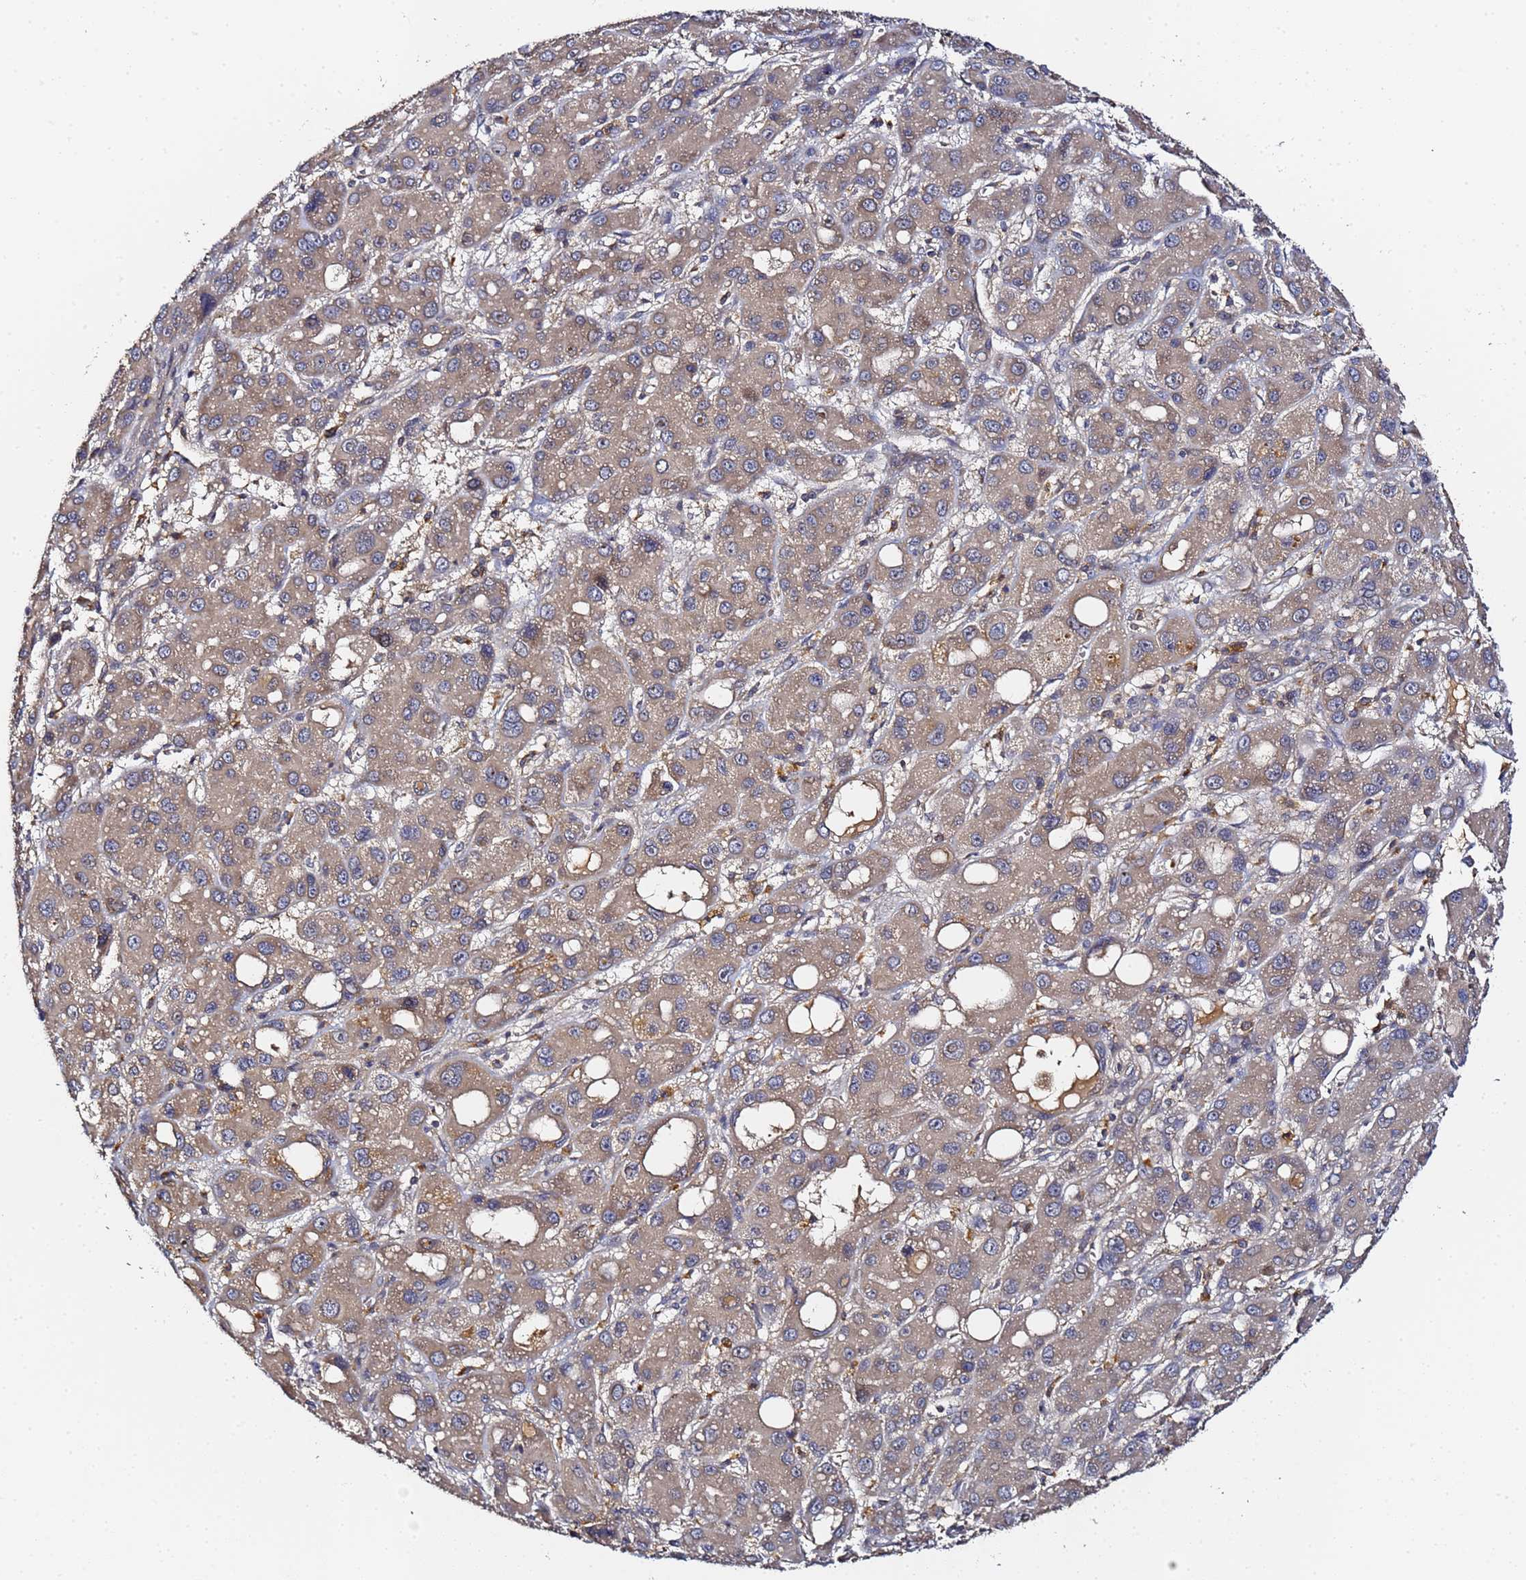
{"staining": {"intensity": "weak", "quantity": "<25%", "location": "cytoplasmic/membranous"}, "tissue": "liver cancer", "cell_type": "Tumor cells", "image_type": "cancer", "snomed": [{"axis": "morphology", "description": "Carcinoma, Hepatocellular, NOS"}, {"axis": "topography", "description": "Liver"}], "caption": "Immunohistochemistry micrograph of hepatocellular carcinoma (liver) stained for a protein (brown), which demonstrates no staining in tumor cells.", "gene": "LRRC69", "patient": {"sex": "male", "age": 55}}